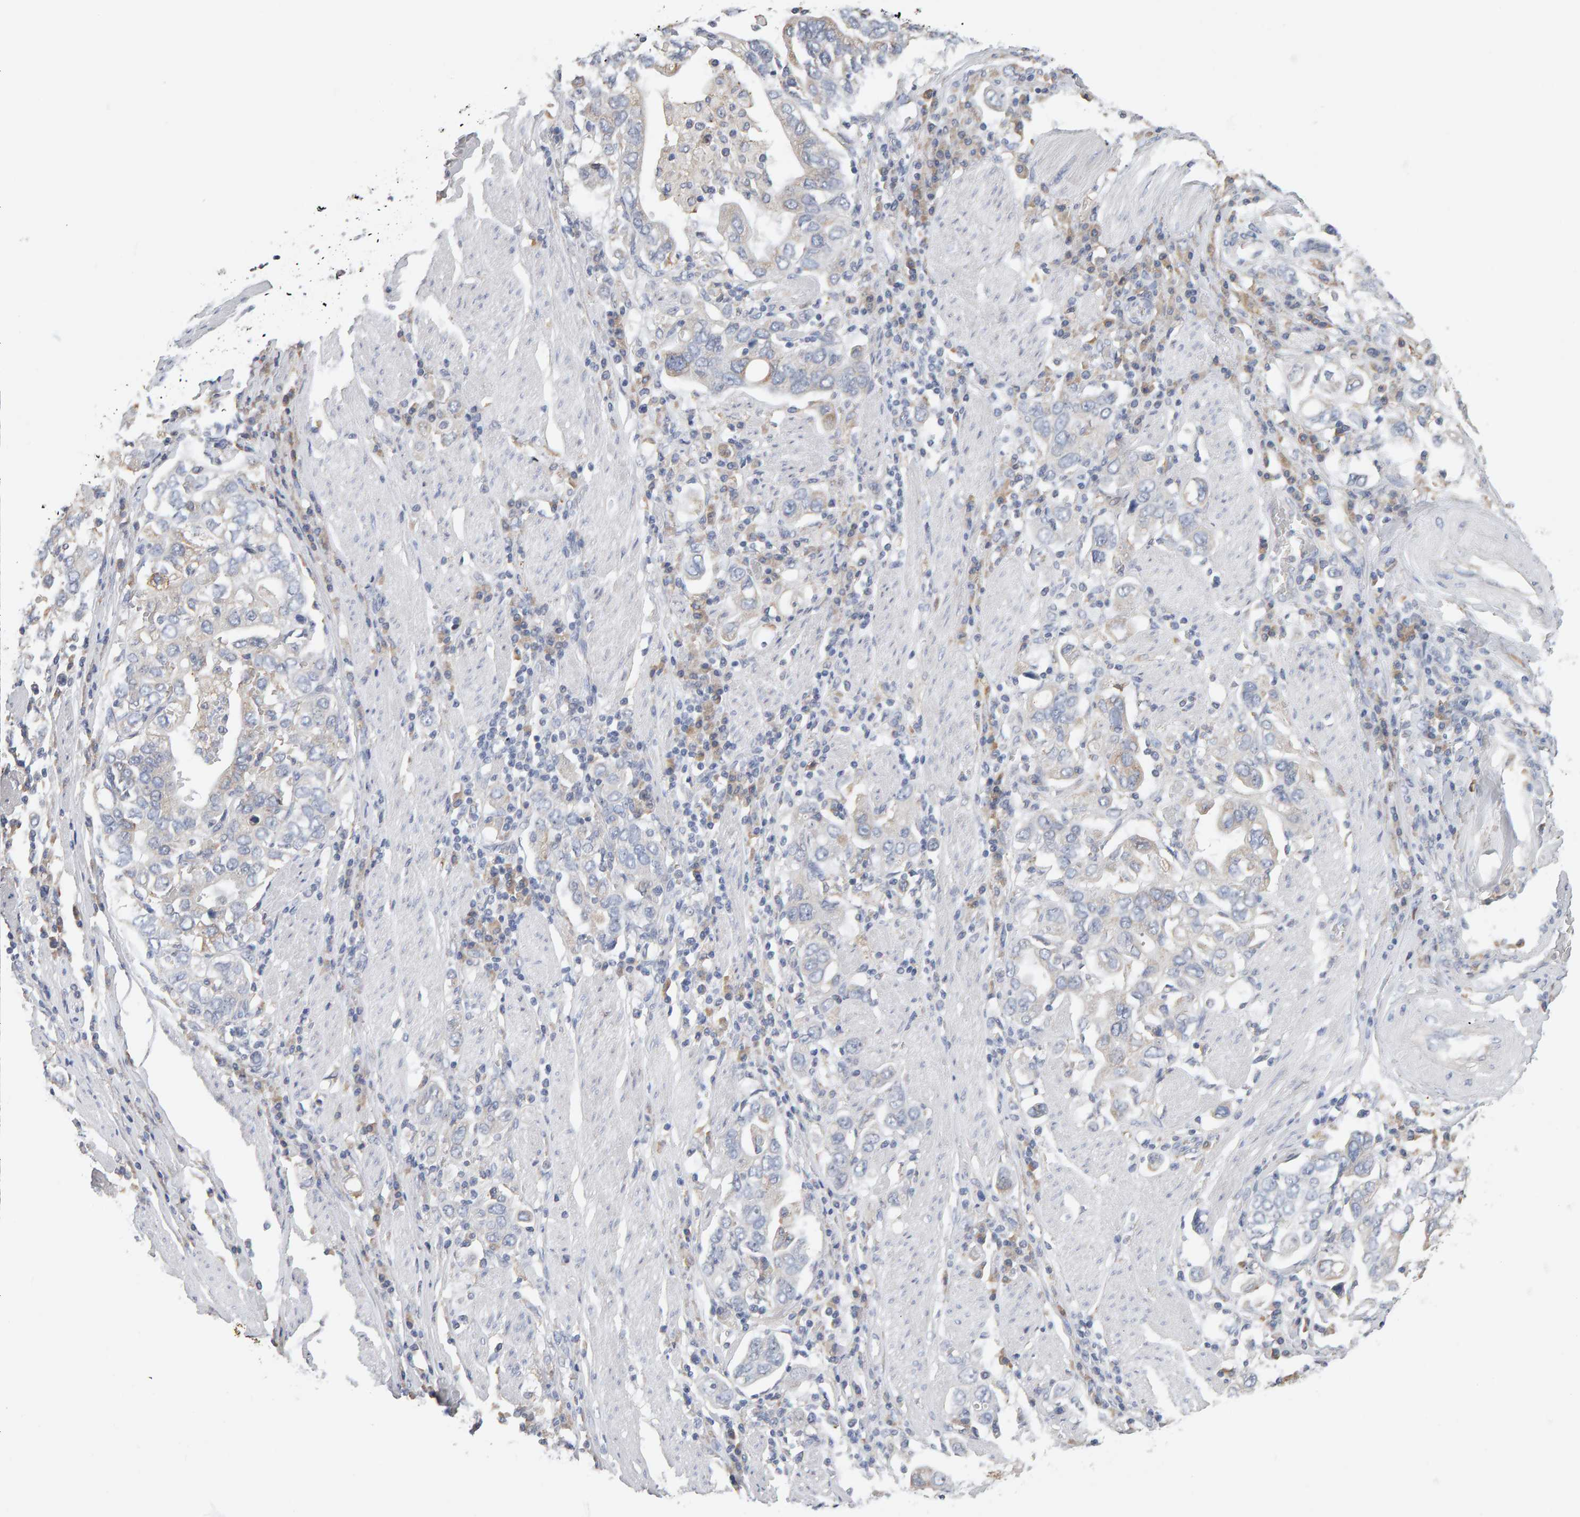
{"staining": {"intensity": "weak", "quantity": "<25%", "location": "cytoplasmic/membranous"}, "tissue": "stomach cancer", "cell_type": "Tumor cells", "image_type": "cancer", "snomed": [{"axis": "morphology", "description": "Adenocarcinoma, NOS"}, {"axis": "topography", "description": "Stomach, upper"}], "caption": "This is an IHC histopathology image of adenocarcinoma (stomach). There is no positivity in tumor cells.", "gene": "ADHFE1", "patient": {"sex": "male", "age": 62}}